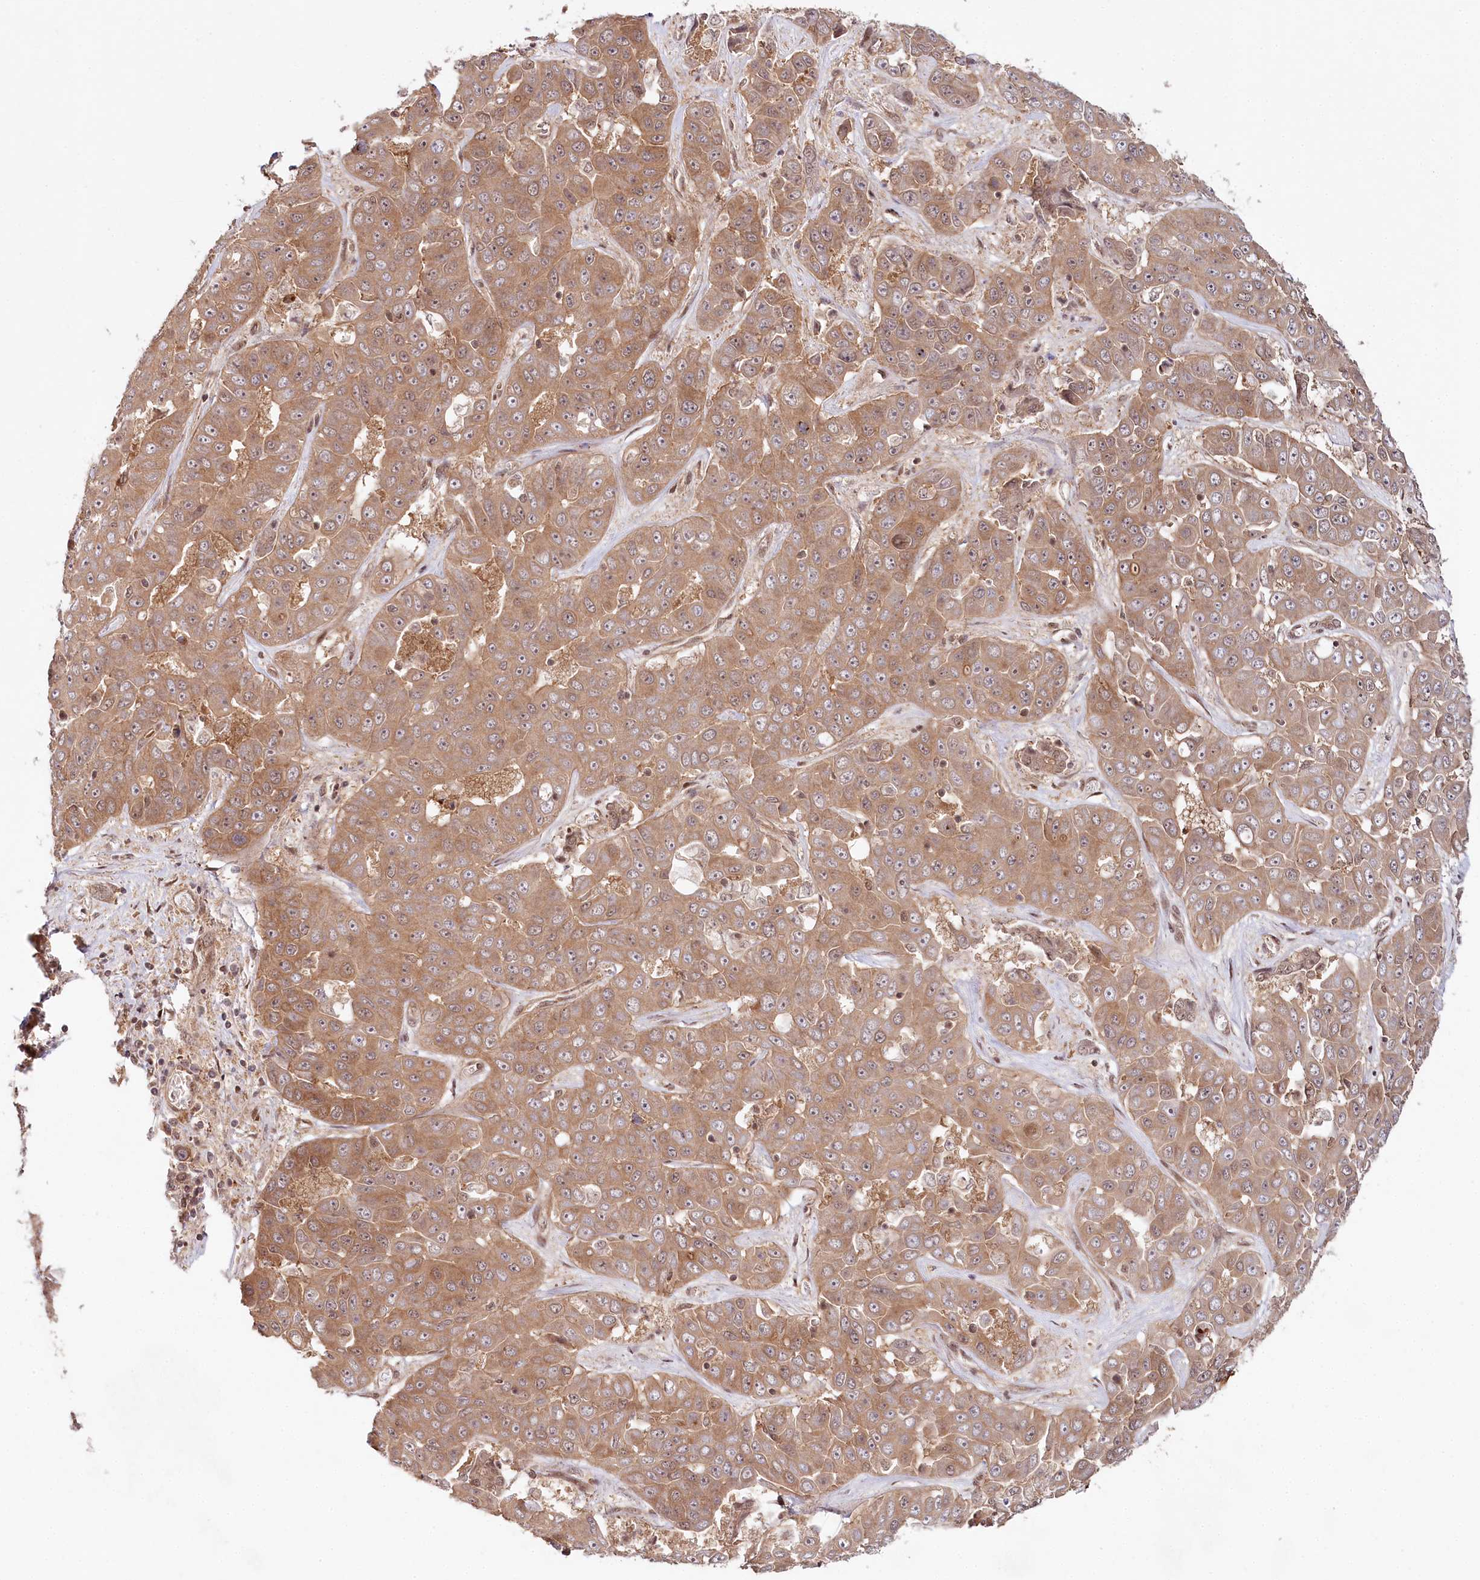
{"staining": {"intensity": "moderate", "quantity": ">75%", "location": "cytoplasmic/membranous"}, "tissue": "liver cancer", "cell_type": "Tumor cells", "image_type": "cancer", "snomed": [{"axis": "morphology", "description": "Cholangiocarcinoma"}, {"axis": "topography", "description": "Liver"}], "caption": "Liver cancer stained with immunohistochemistry reveals moderate cytoplasmic/membranous expression in approximately >75% of tumor cells.", "gene": "CCDC65", "patient": {"sex": "female", "age": 52}}